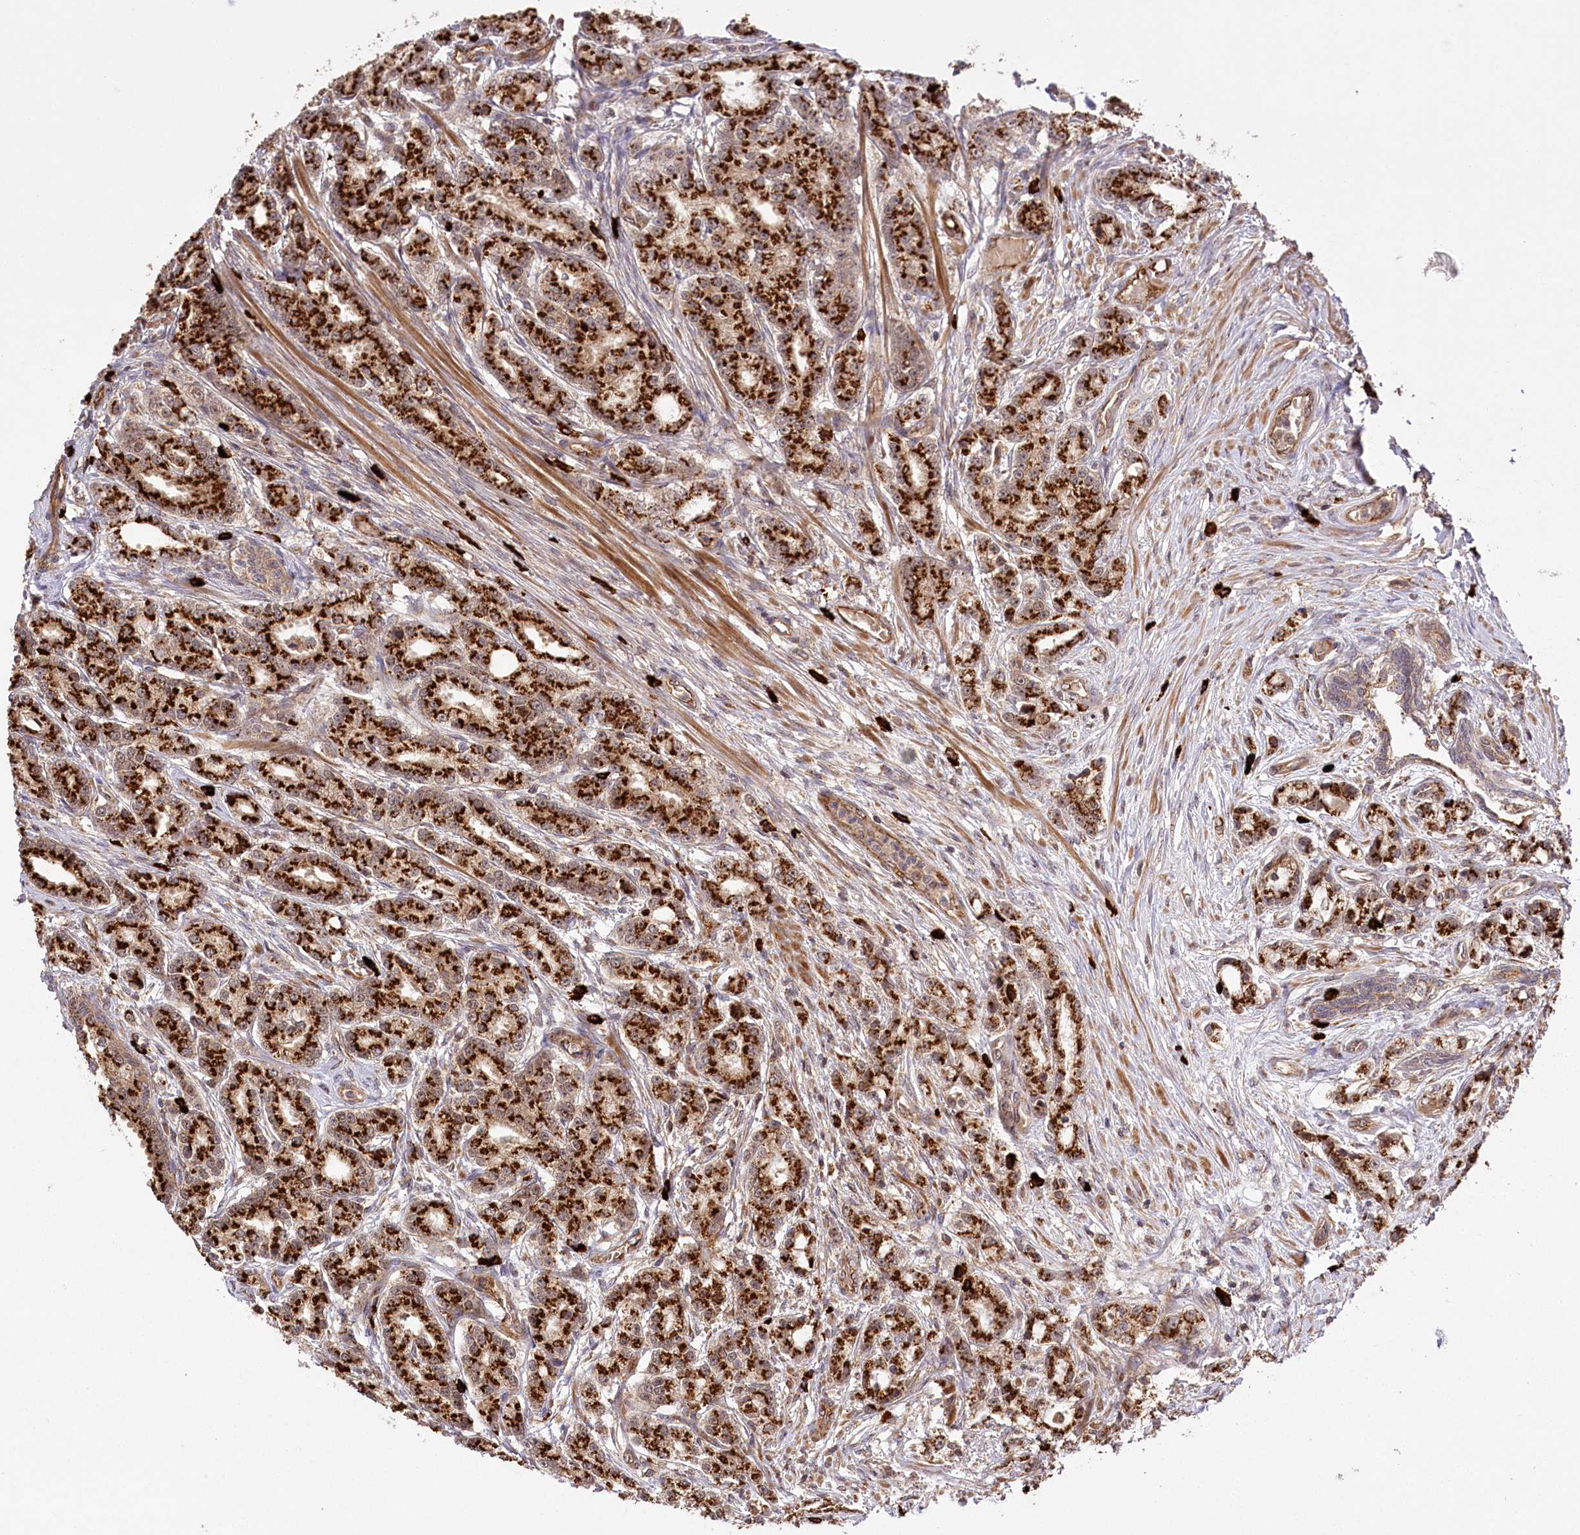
{"staining": {"intensity": "strong", "quantity": ">75%", "location": "cytoplasmic/membranous"}, "tissue": "prostate cancer", "cell_type": "Tumor cells", "image_type": "cancer", "snomed": [{"axis": "morphology", "description": "Adenocarcinoma, High grade"}, {"axis": "topography", "description": "Prostate"}], "caption": "IHC photomicrograph of adenocarcinoma (high-grade) (prostate) stained for a protein (brown), which reveals high levels of strong cytoplasmic/membranous expression in about >75% of tumor cells.", "gene": "CARD19", "patient": {"sex": "male", "age": 69}}